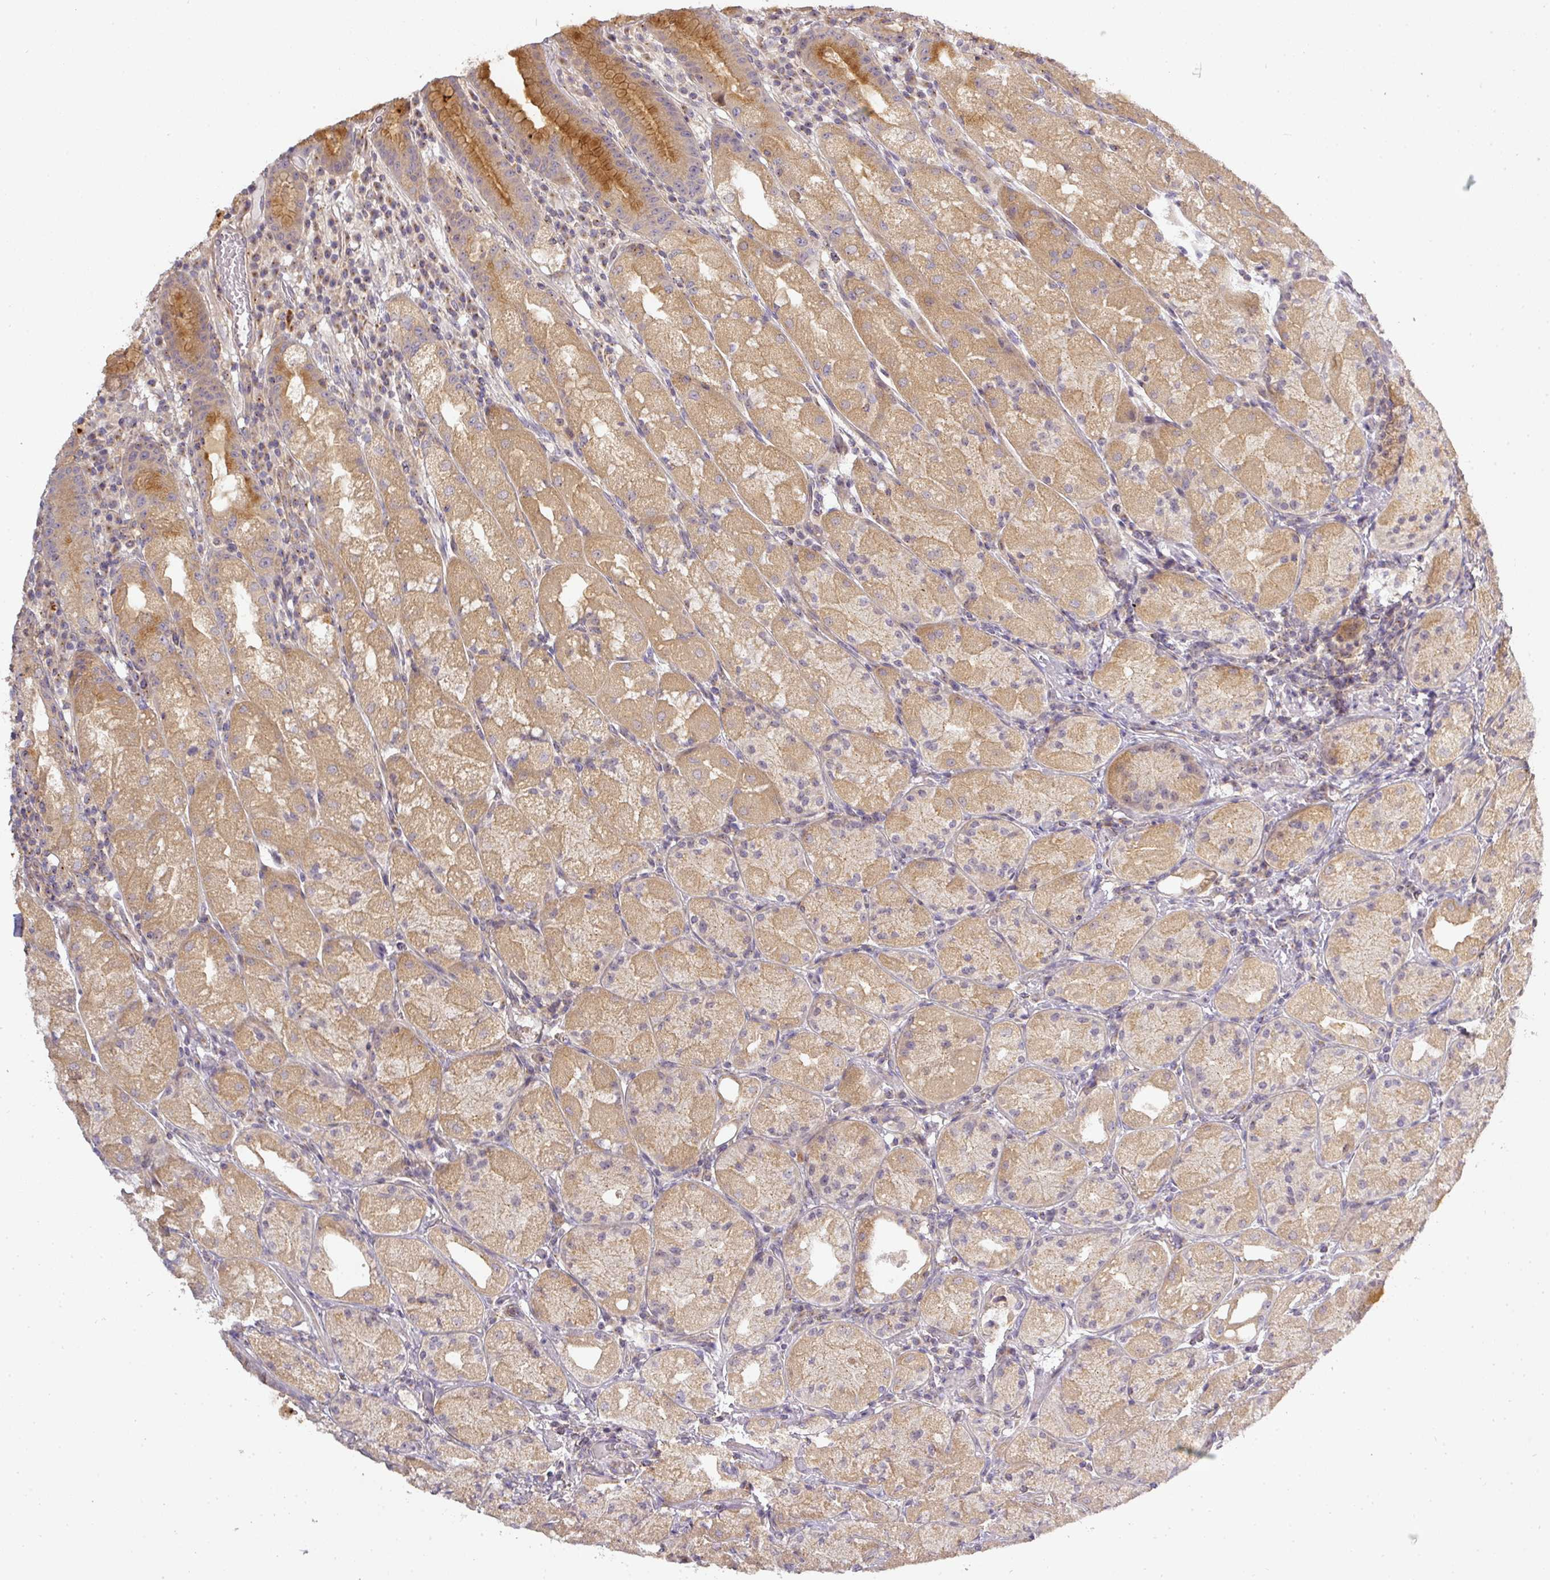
{"staining": {"intensity": "moderate", "quantity": ">75%", "location": "cytoplasmic/membranous"}, "tissue": "stomach", "cell_type": "Glandular cells", "image_type": "normal", "snomed": [{"axis": "morphology", "description": "Normal tissue, NOS"}, {"axis": "topography", "description": "Stomach, upper"}], "caption": "Immunohistochemical staining of benign human stomach shows moderate cytoplasmic/membranous protein expression in approximately >75% of glandular cells. The protein is shown in brown color, while the nuclei are stained blue.", "gene": "NIN", "patient": {"sex": "male", "age": 52}}